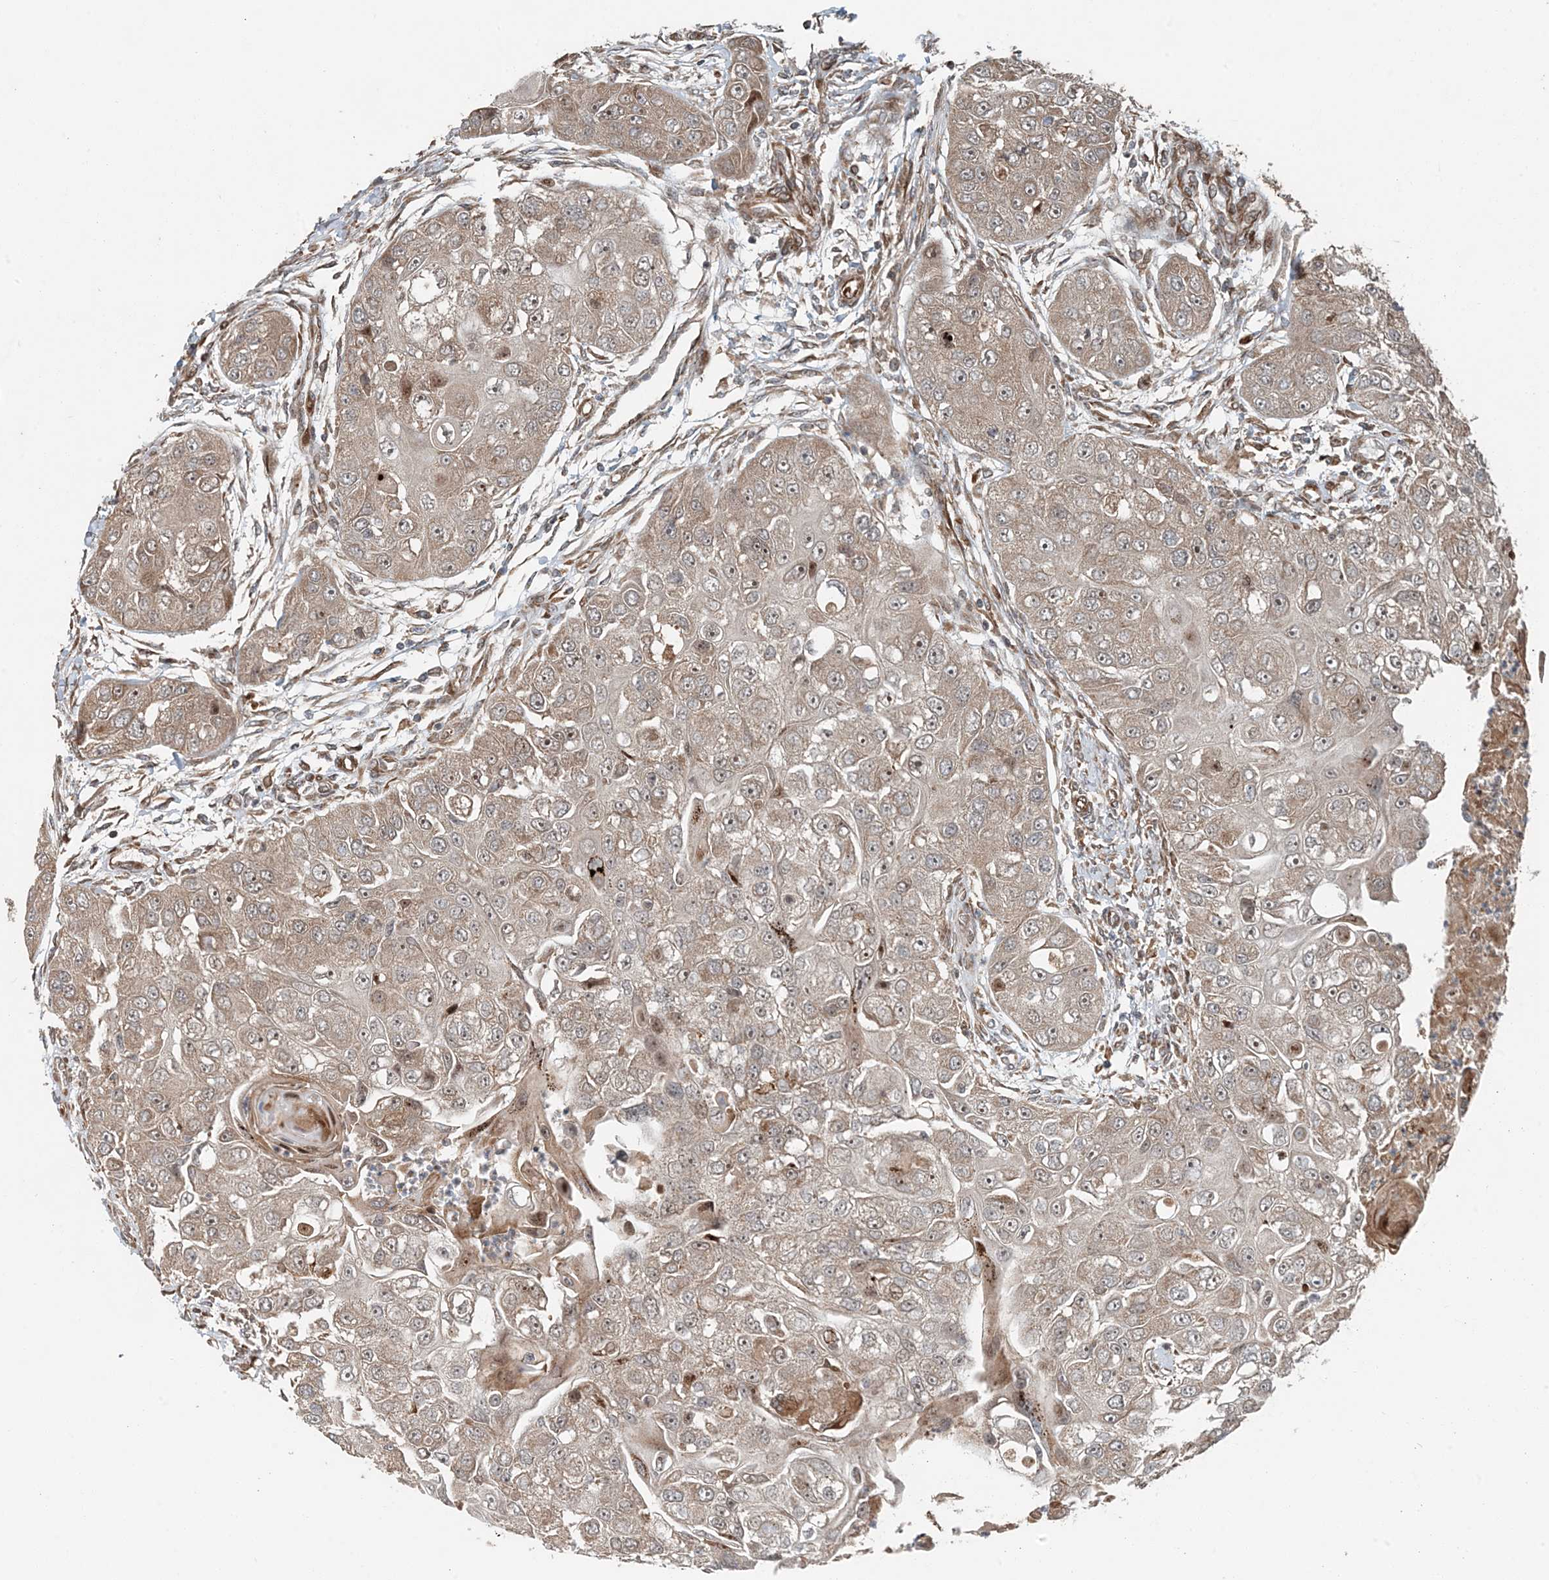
{"staining": {"intensity": "weak", "quantity": "25%-75%", "location": "cytoplasmic/membranous"}, "tissue": "head and neck cancer", "cell_type": "Tumor cells", "image_type": "cancer", "snomed": [{"axis": "morphology", "description": "Normal tissue, NOS"}, {"axis": "morphology", "description": "Squamous cell carcinoma, NOS"}, {"axis": "topography", "description": "Skeletal muscle"}, {"axis": "topography", "description": "Head-Neck"}], "caption": "IHC histopathology image of human head and neck cancer stained for a protein (brown), which reveals low levels of weak cytoplasmic/membranous expression in approximately 25%-75% of tumor cells.", "gene": "EDEM2", "patient": {"sex": "male", "age": 51}}